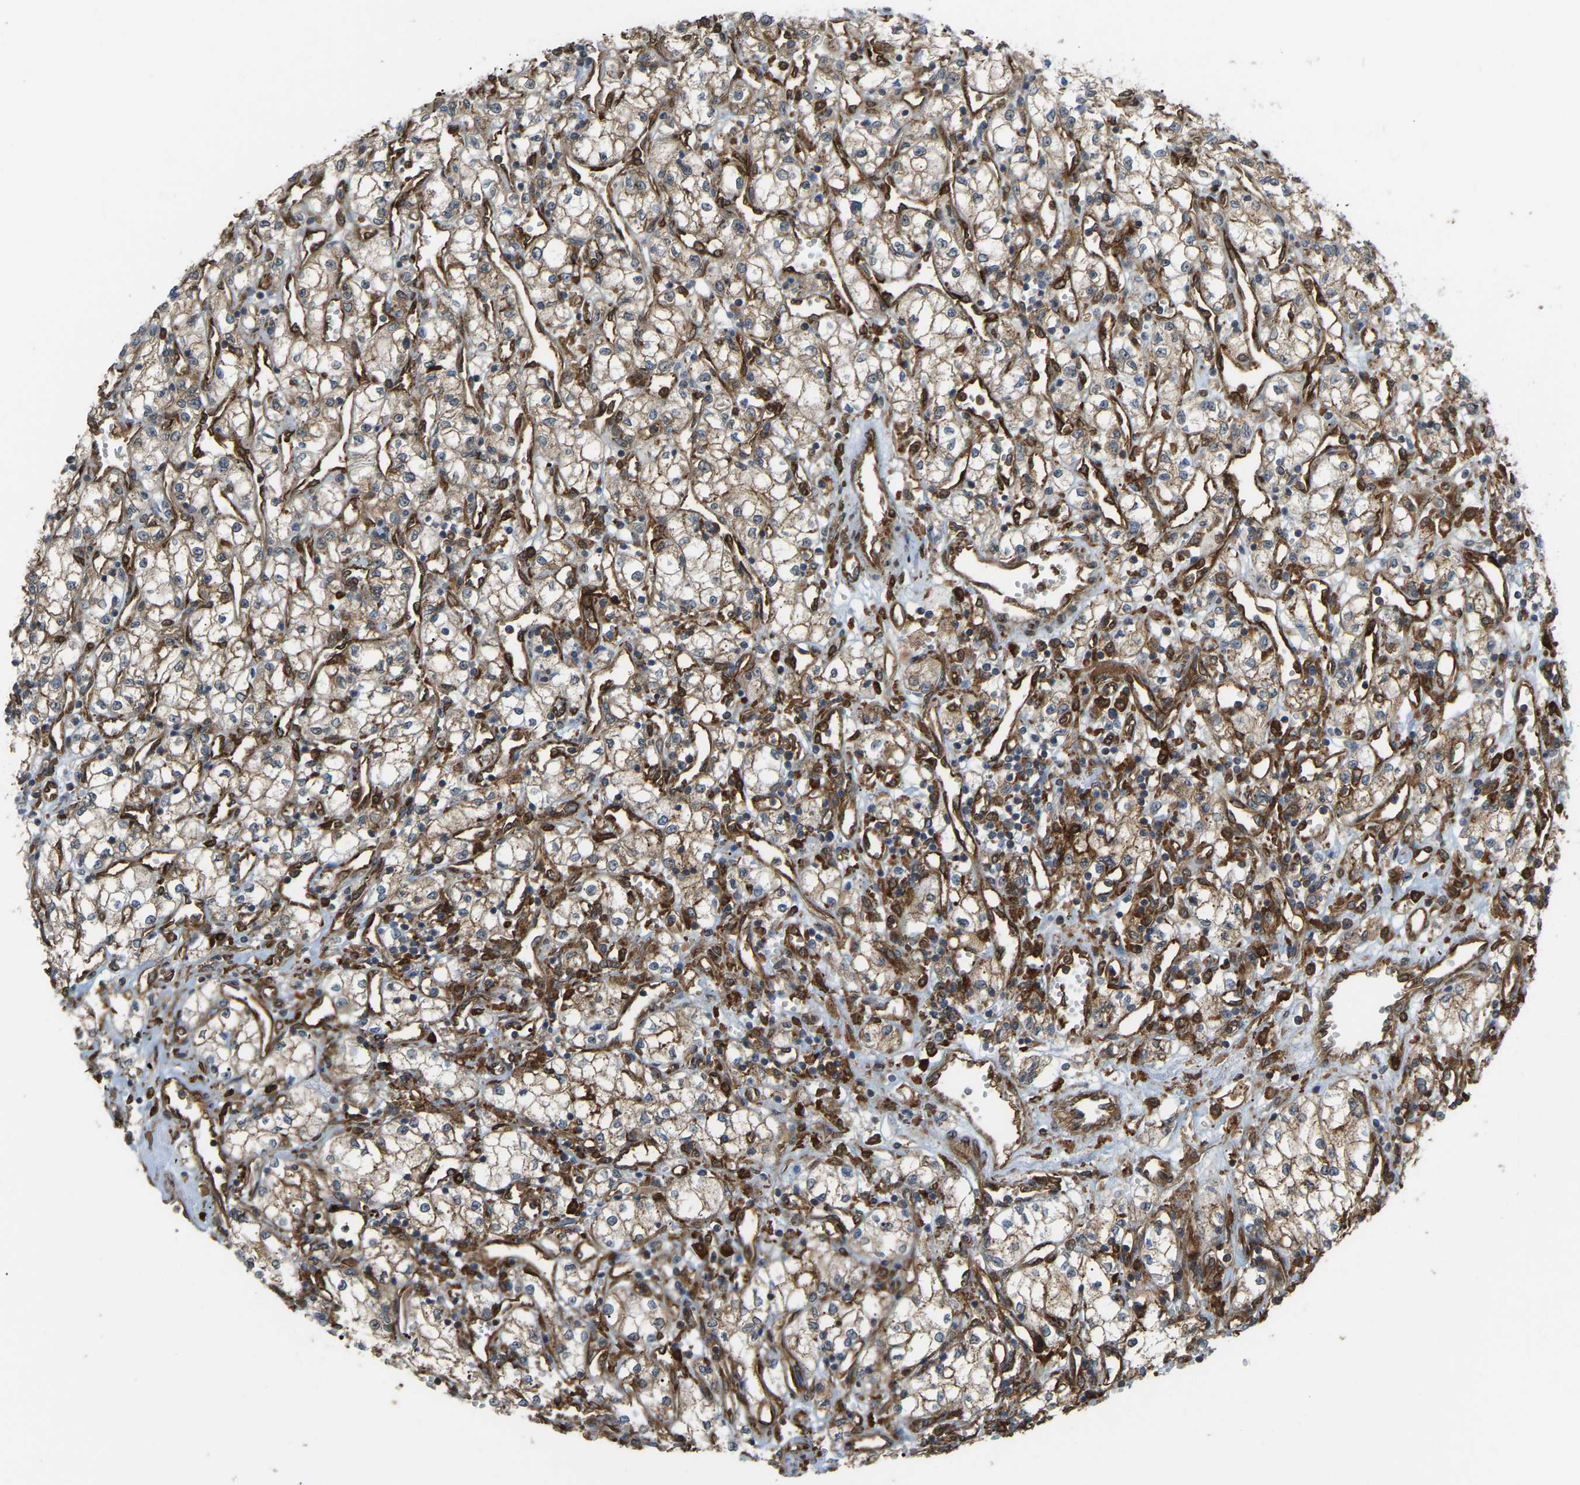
{"staining": {"intensity": "moderate", "quantity": ">75%", "location": "cytoplasmic/membranous"}, "tissue": "renal cancer", "cell_type": "Tumor cells", "image_type": "cancer", "snomed": [{"axis": "morphology", "description": "Adenocarcinoma, NOS"}, {"axis": "topography", "description": "Kidney"}], "caption": "Tumor cells show medium levels of moderate cytoplasmic/membranous positivity in about >75% of cells in adenocarcinoma (renal).", "gene": "PICALM", "patient": {"sex": "male", "age": 59}}